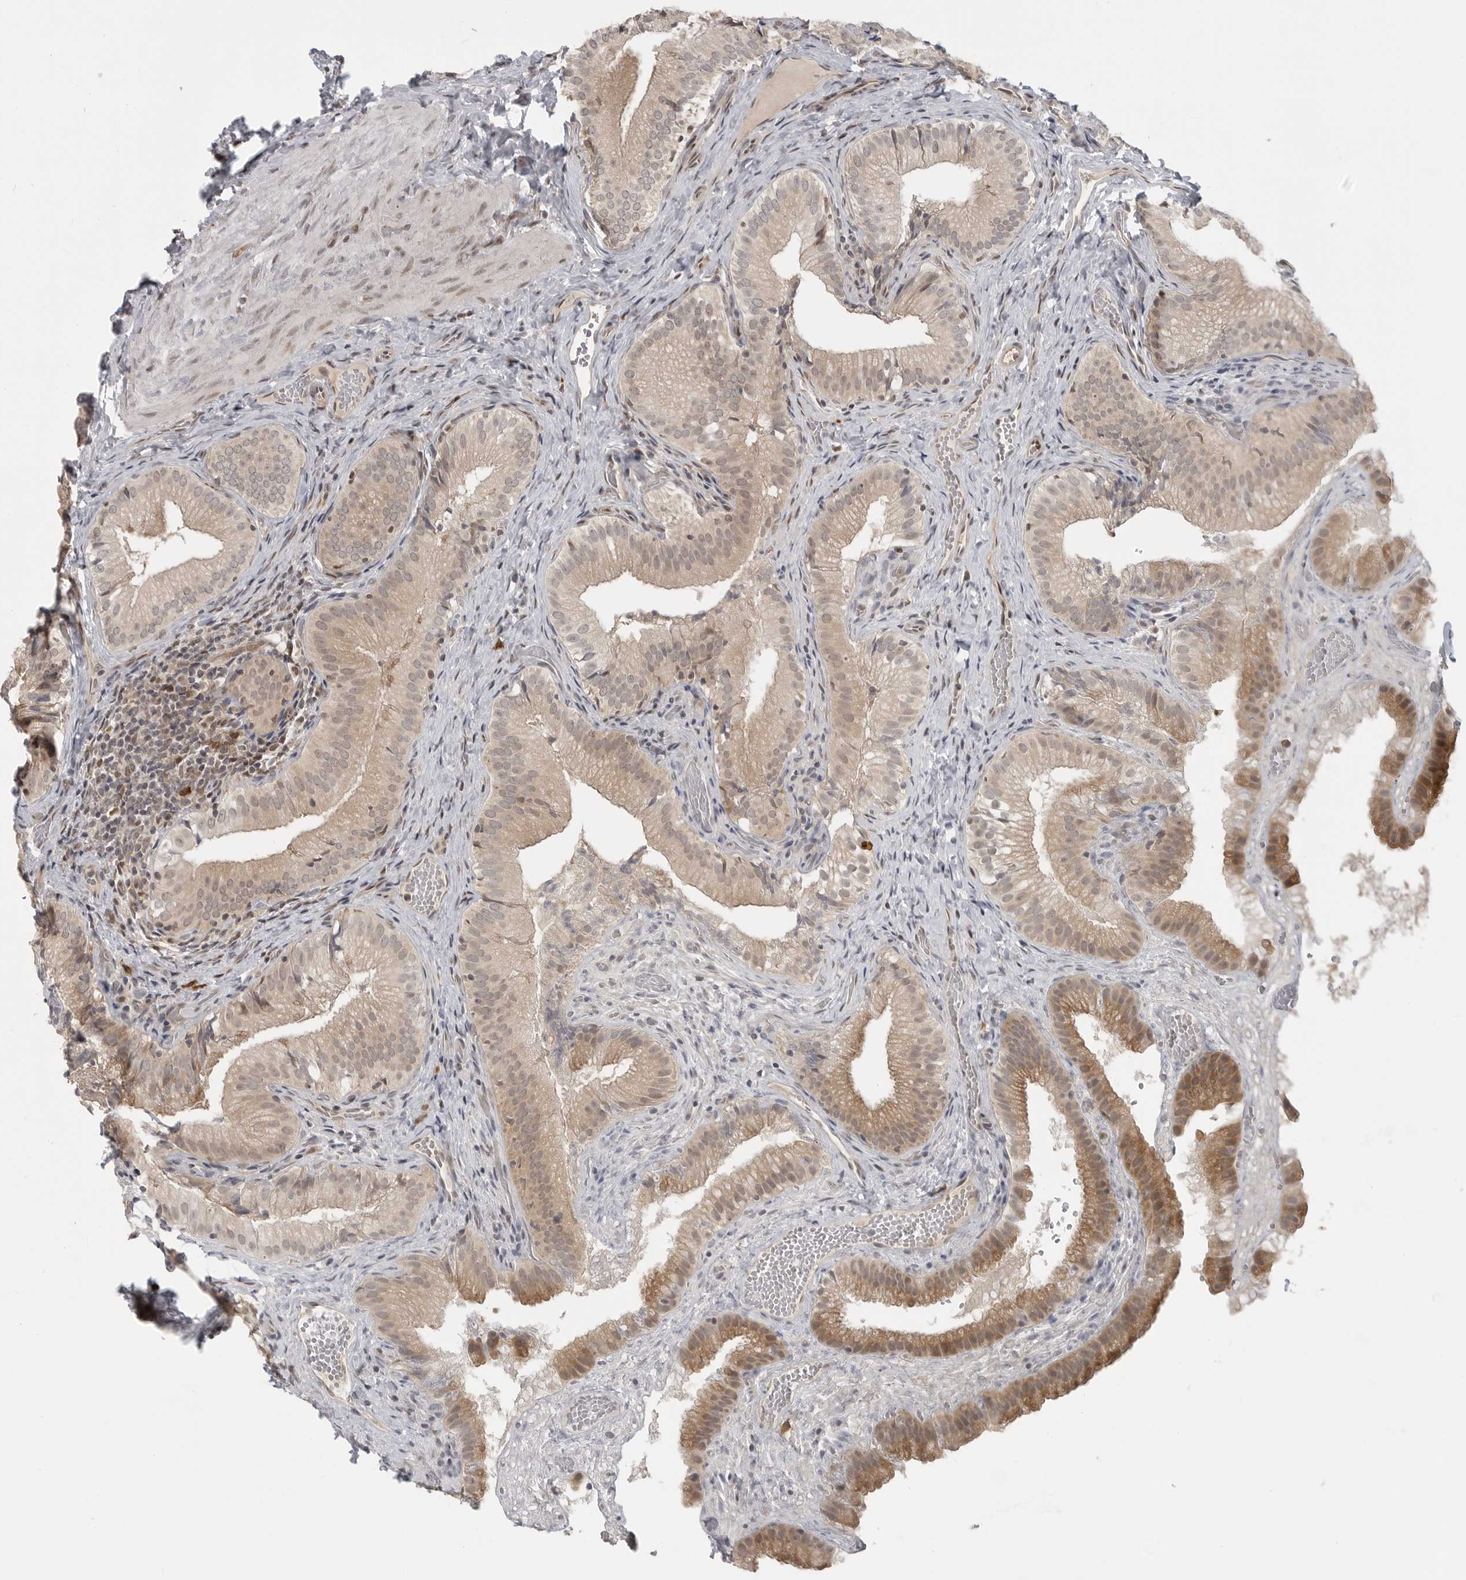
{"staining": {"intensity": "moderate", "quantity": ">75%", "location": "cytoplasmic/membranous"}, "tissue": "gallbladder", "cell_type": "Glandular cells", "image_type": "normal", "snomed": [{"axis": "morphology", "description": "Normal tissue, NOS"}, {"axis": "topography", "description": "Gallbladder"}], "caption": "Immunohistochemical staining of unremarkable human gallbladder demonstrates >75% levels of moderate cytoplasmic/membranous protein expression in about >75% of glandular cells. The protein is stained brown, and the nuclei are stained in blue (DAB IHC with brightfield microscopy, high magnification).", "gene": "CEP295NL", "patient": {"sex": "female", "age": 30}}